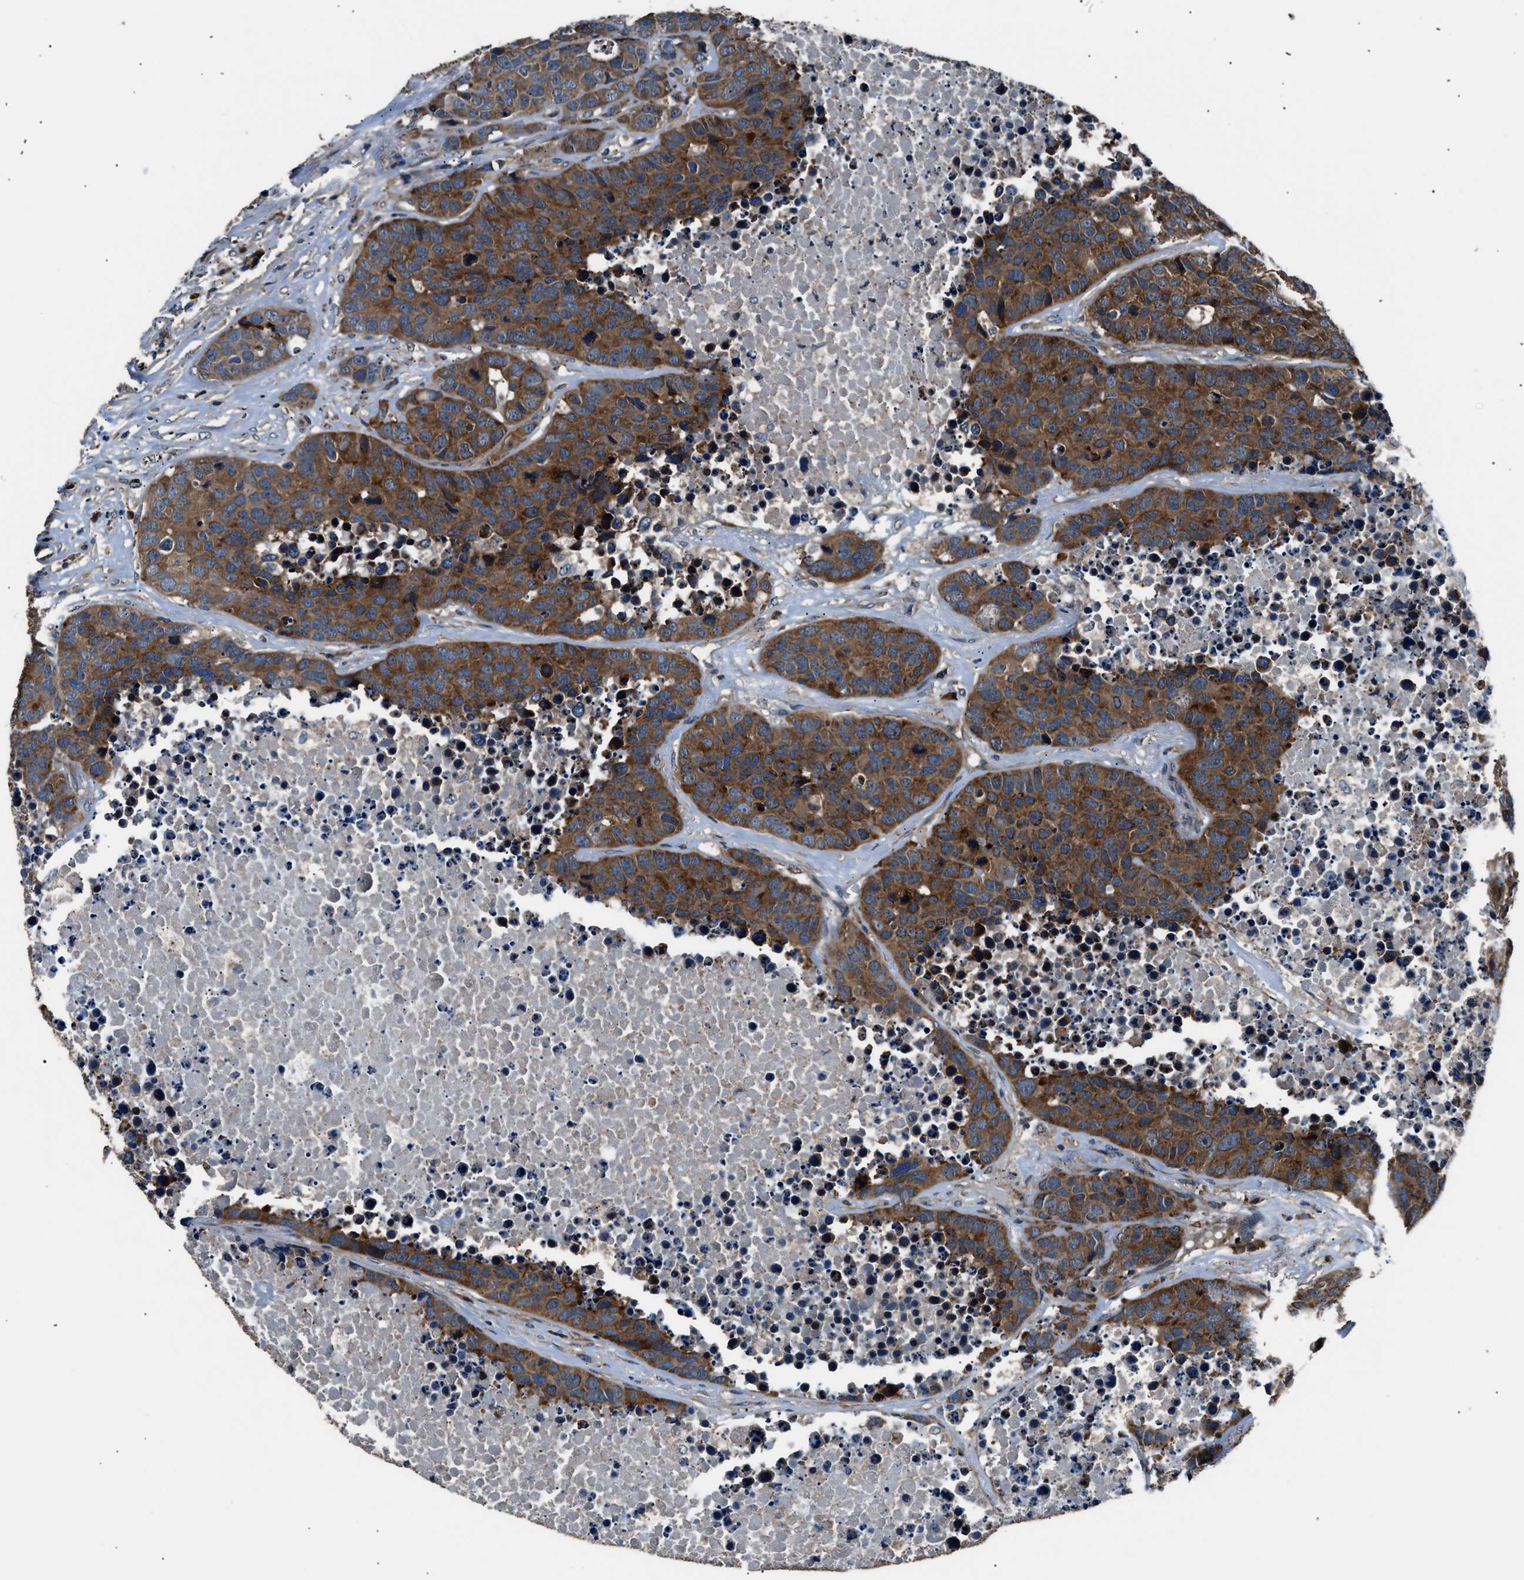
{"staining": {"intensity": "strong", "quantity": ">75%", "location": "cytoplasmic/membranous"}, "tissue": "carcinoid", "cell_type": "Tumor cells", "image_type": "cancer", "snomed": [{"axis": "morphology", "description": "Carcinoid, malignant, NOS"}, {"axis": "topography", "description": "Lung"}], "caption": "Immunohistochemistry (IHC) (DAB (3,3'-diaminobenzidine)) staining of human carcinoid exhibits strong cytoplasmic/membranous protein expression in about >75% of tumor cells. (DAB (3,3'-diaminobenzidine) IHC, brown staining for protein, blue staining for nuclei).", "gene": "IMPDH2", "patient": {"sex": "male", "age": 60}}